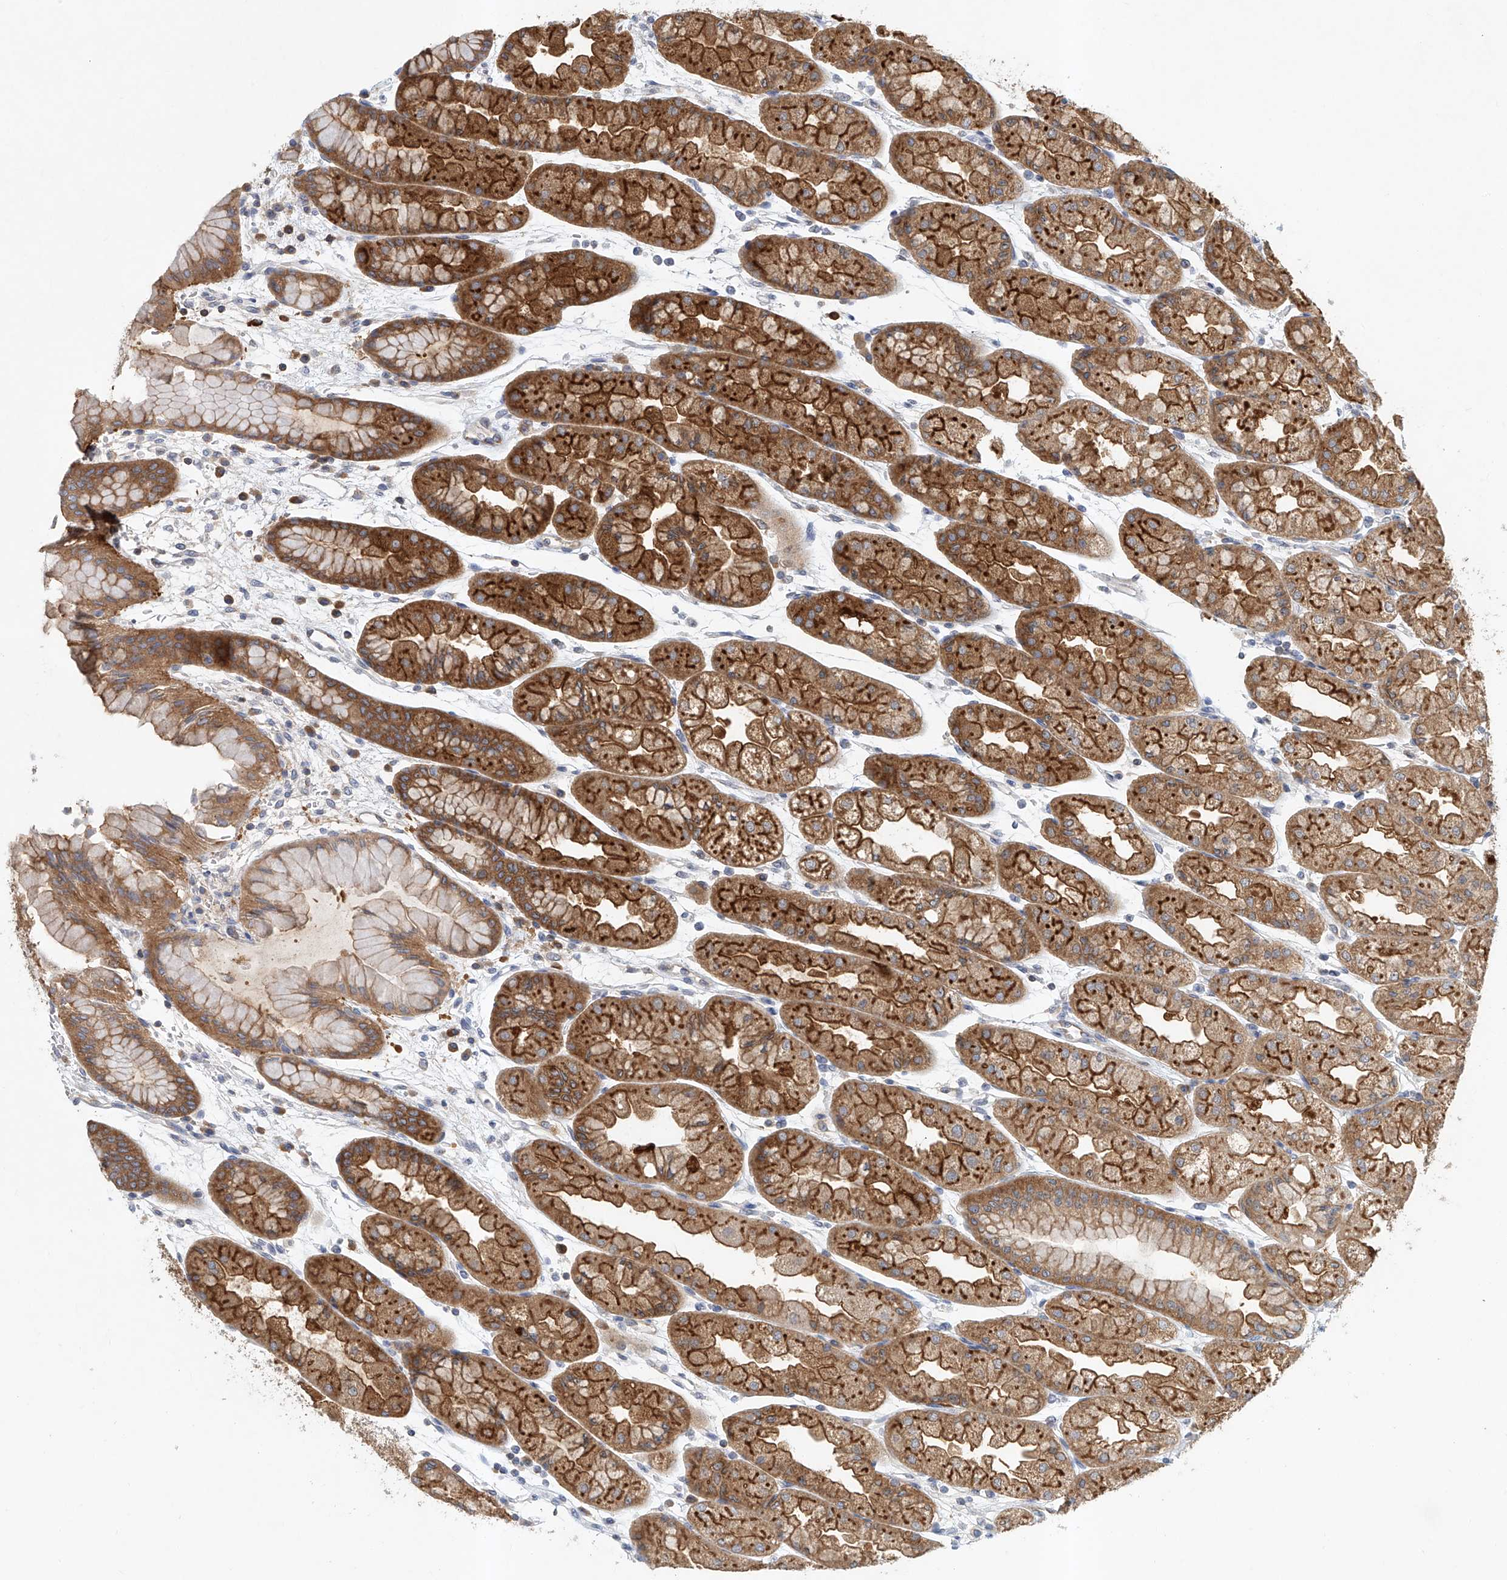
{"staining": {"intensity": "strong", "quantity": ">75%", "location": "cytoplasmic/membranous"}, "tissue": "stomach", "cell_type": "Glandular cells", "image_type": "normal", "snomed": [{"axis": "morphology", "description": "Normal tissue, NOS"}, {"axis": "topography", "description": "Stomach, upper"}], "caption": "Immunohistochemical staining of benign stomach displays high levels of strong cytoplasmic/membranous staining in about >75% of glandular cells.", "gene": "CARMIL1", "patient": {"sex": "male", "age": 47}}